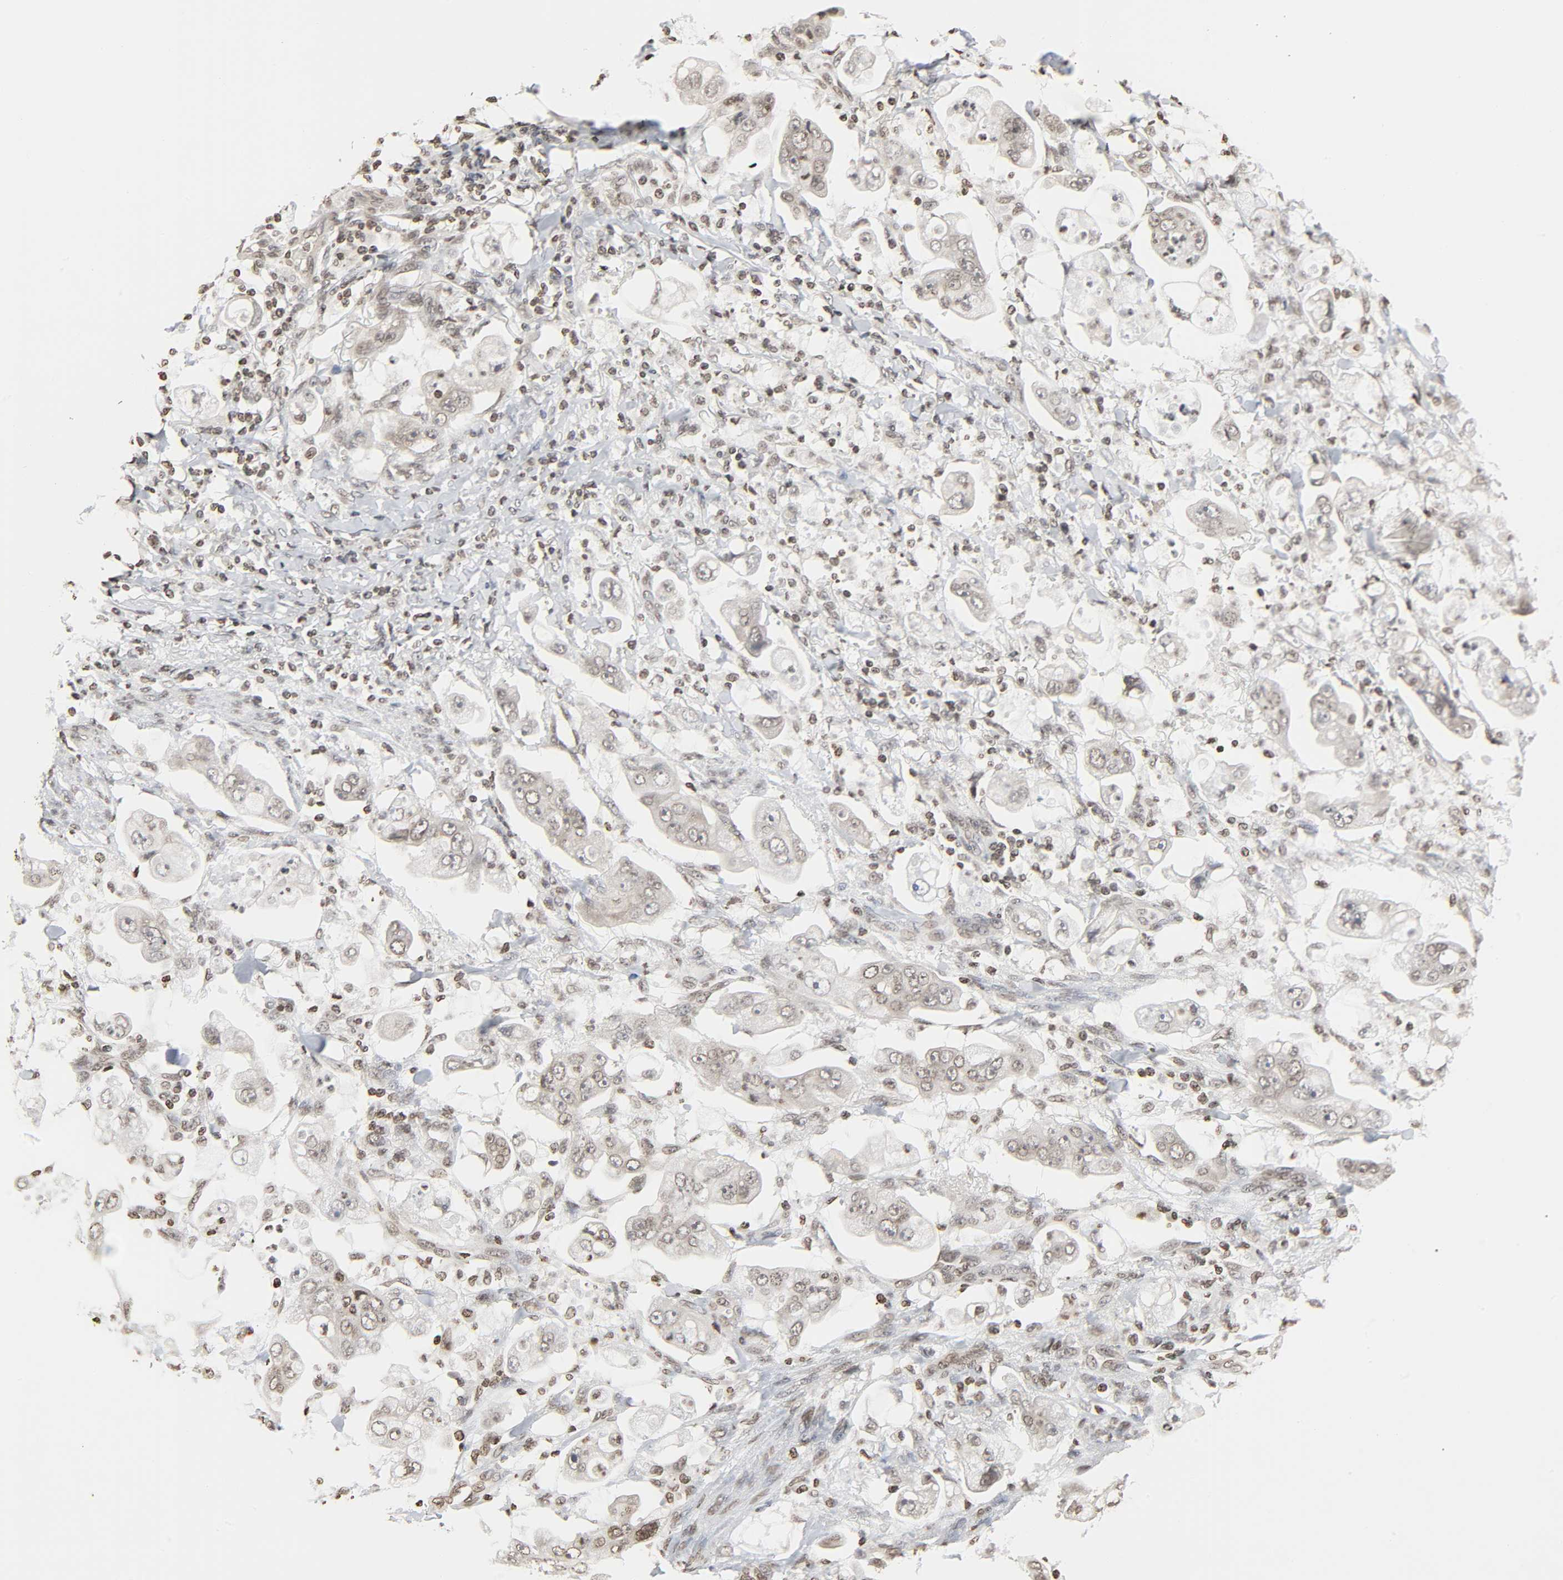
{"staining": {"intensity": "weak", "quantity": ">75%", "location": "nuclear"}, "tissue": "stomach cancer", "cell_type": "Tumor cells", "image_type": "cancer", "snomed": [{"axis": "morphology", "description": "Adenocarcinoma, NOS"}, {"axis": "topography", "description": "Stomach"}], "caption": "Weak nuclear expression for a protein is seen in about >75% of tumor cells of adenocarcinoma (stomach) using immunohistochemistry (IHC).", "gene": "ELAVL1", "patient": {"sex": "male", "age": 62}}